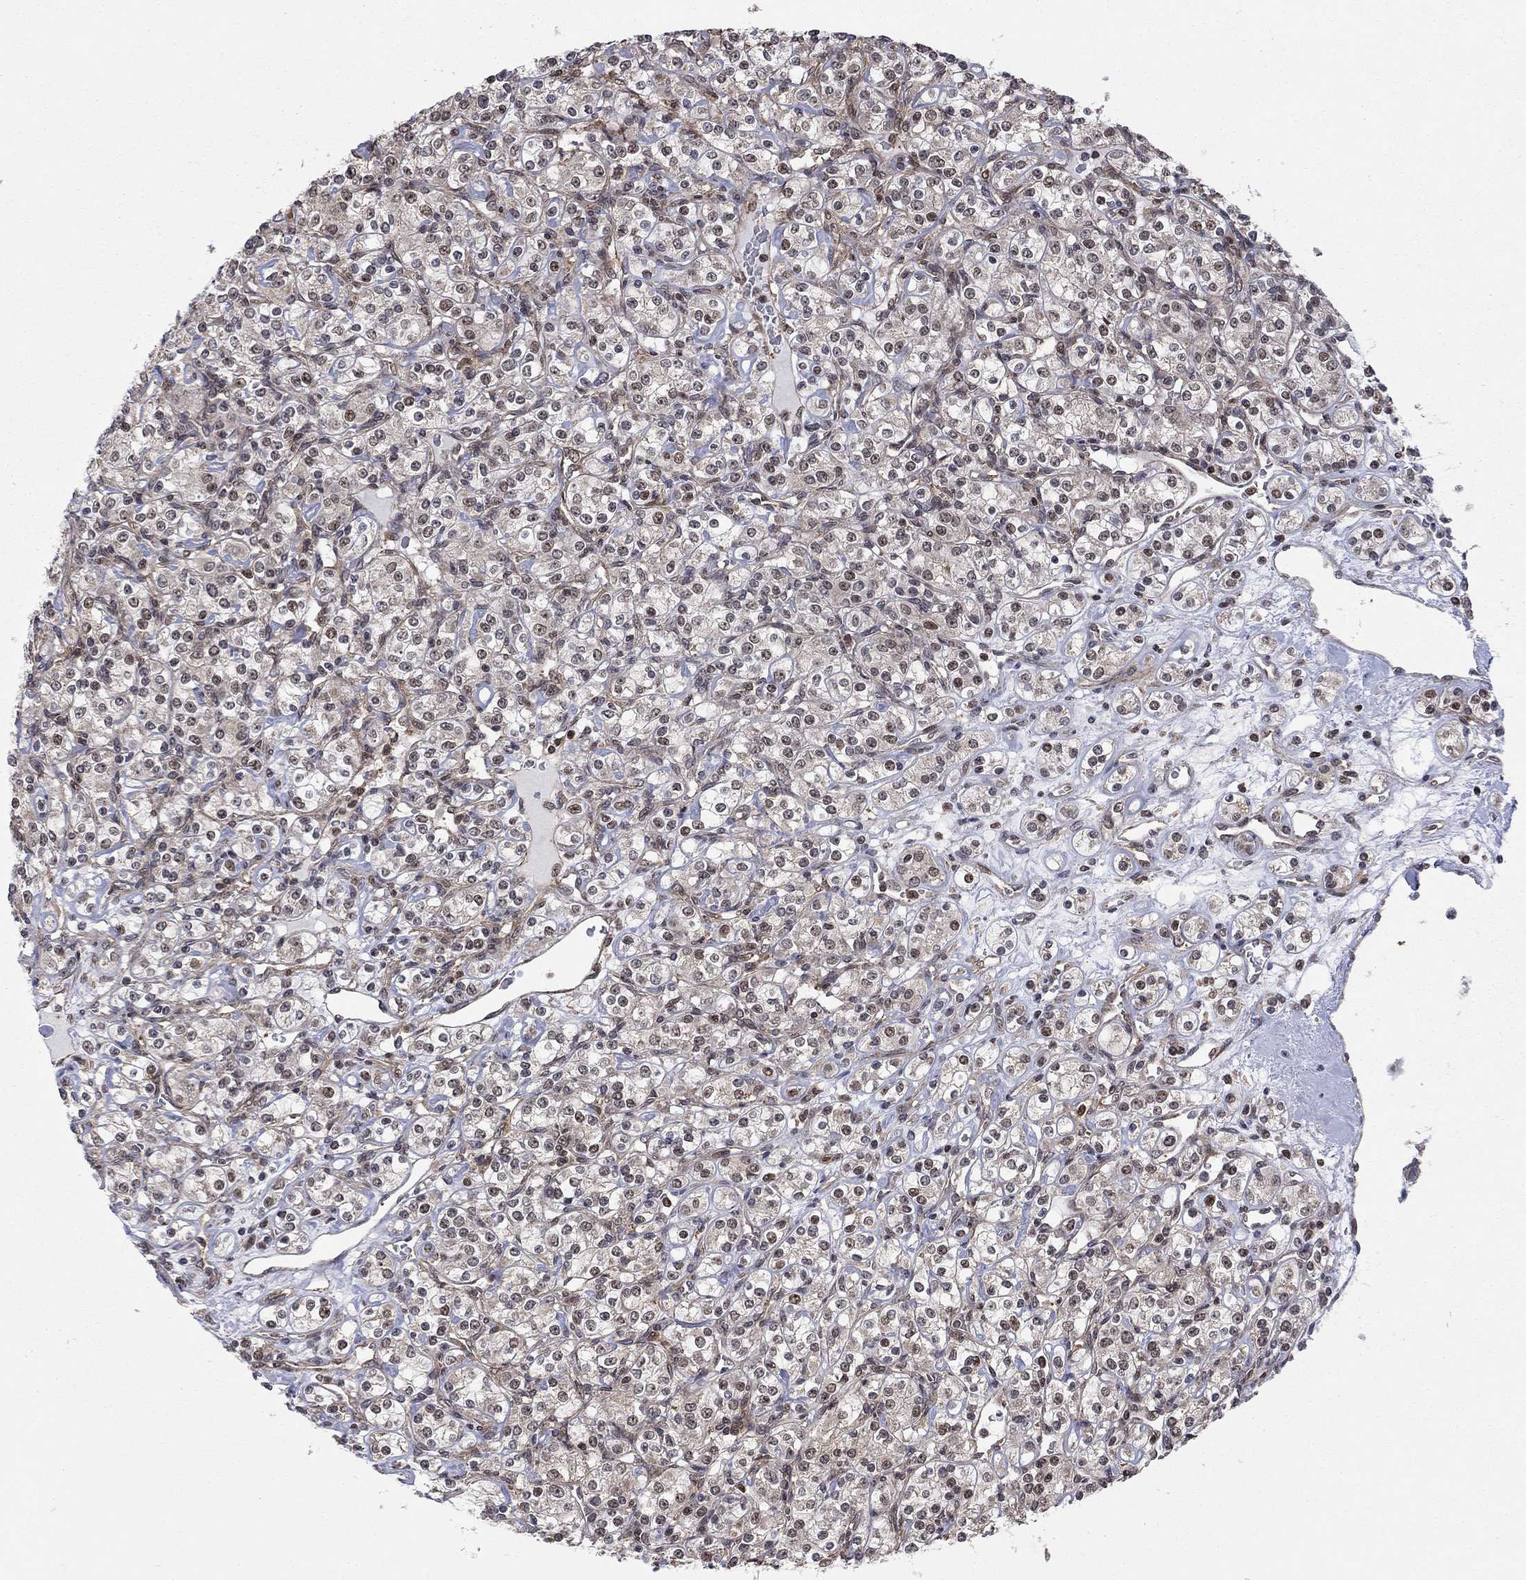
{"staining": {"intensity": "moderate", "quantity": "<25%", "location": "nuclear"}, "tissue": "renal cancer", "cell_type": "Tumor cells", "image_type": "cancer", "snomed": [{"axis": "morphology", "description": "Adenocarcinoma, NOS"}, {"axis": "topography", "description": "Kidney"}], "caption": "A low amount of moderate nuclear staining is present in about <25% of tumor cells in adenocarcinoma (renal) tissue.", "gene": "TDP1", "patient": {"sex": "male", "age": 77}}